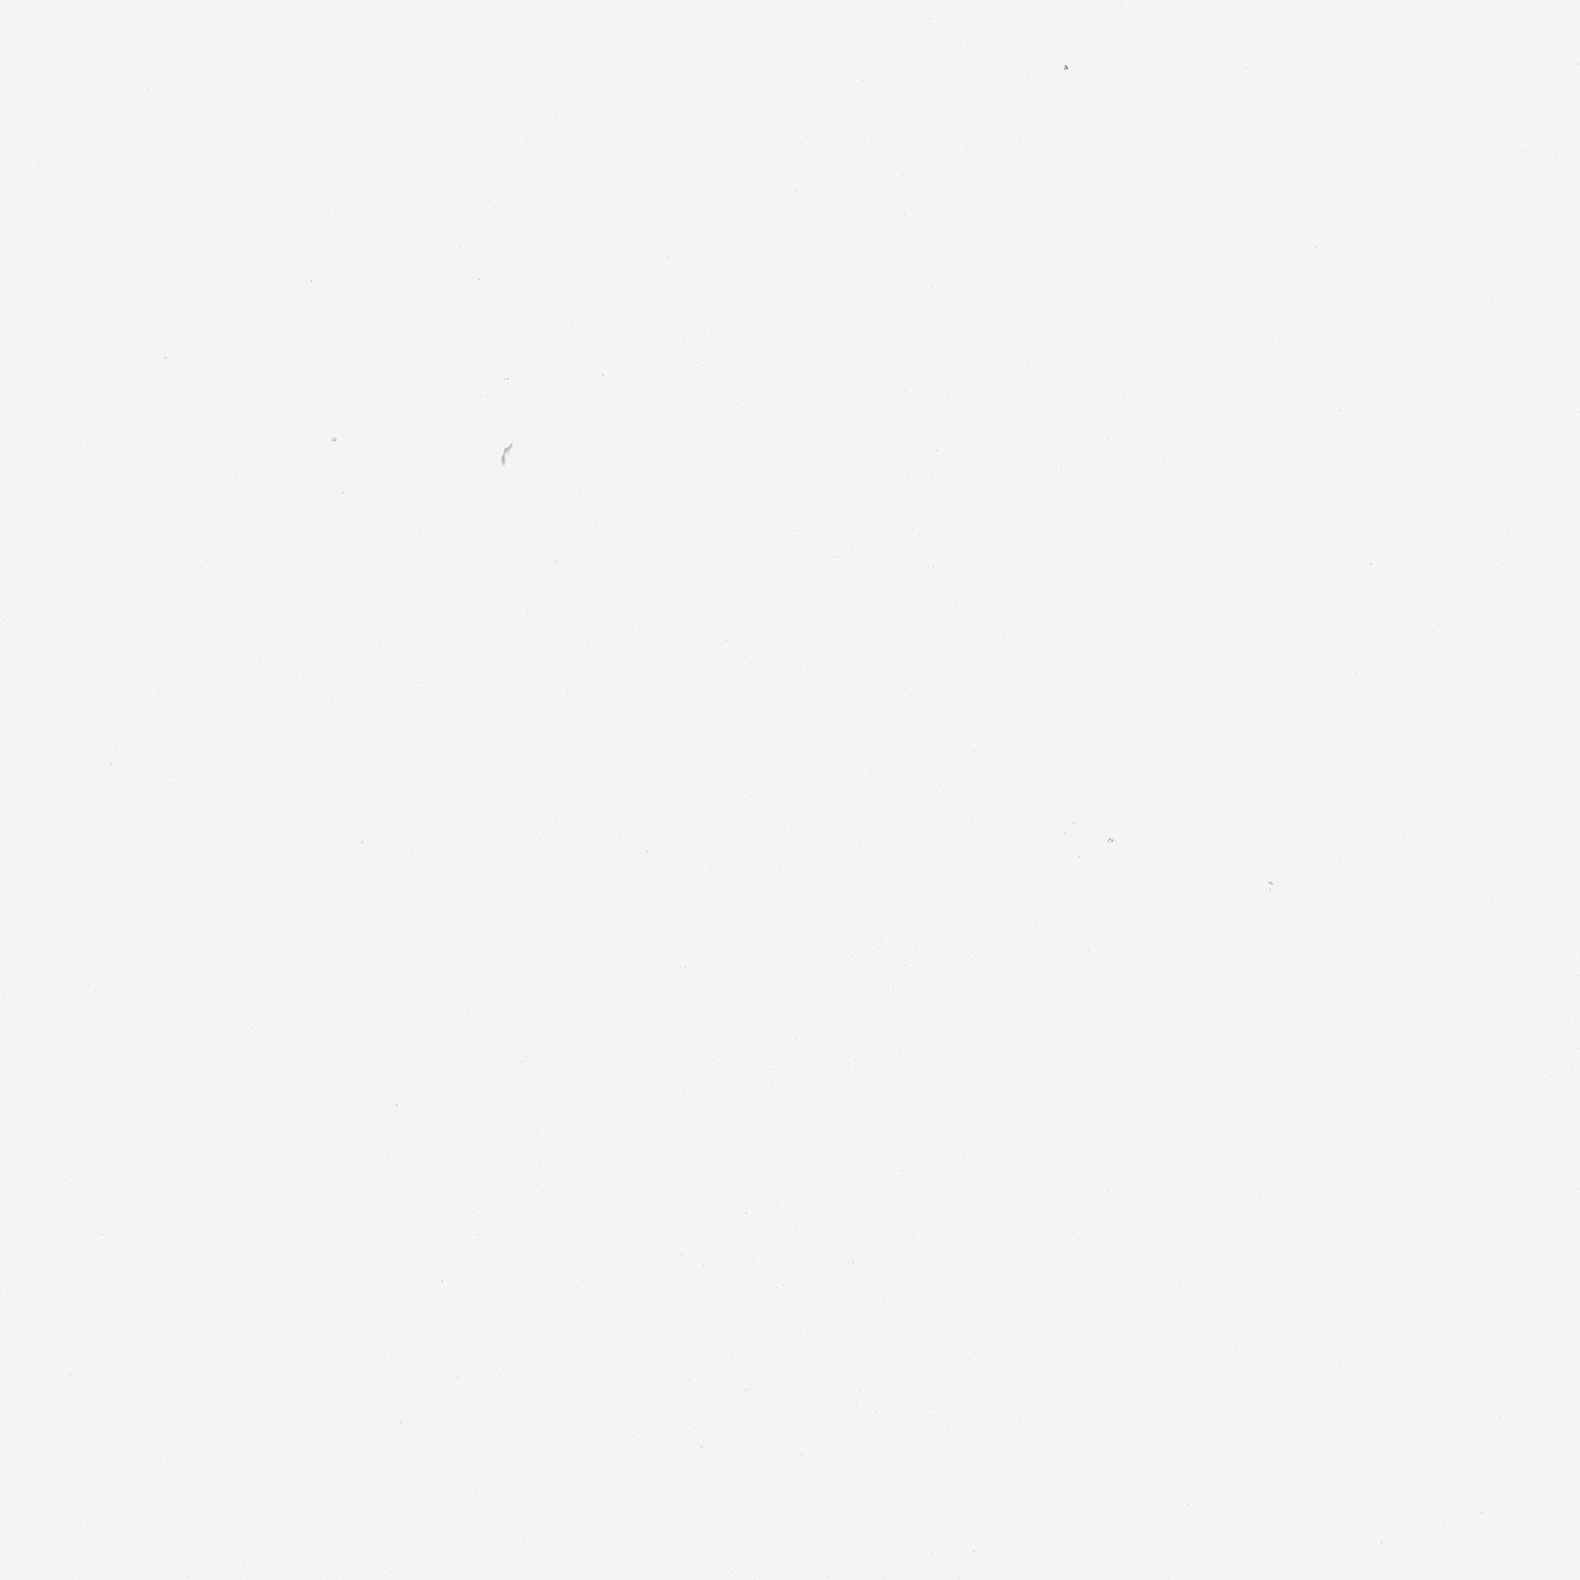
{"staining": {"intensity": "negative", "quantity": "none", "location": "none"}, "tissue": "colorectal cancer", "cell_type": "Tumor cells", "image_type": "cancer", "snomed": [{"axis": "morphology", "description": "Adenocarcinoma, NOS"}, {"axis": "topography", "description": "Colon"}], "caption": "A photomicrograph of colorectal cancer stained for a protein exhibits no brown staining in tumor cells.", "gene": "EPHB1", "patient": {"sex": "female", "age": 67}}